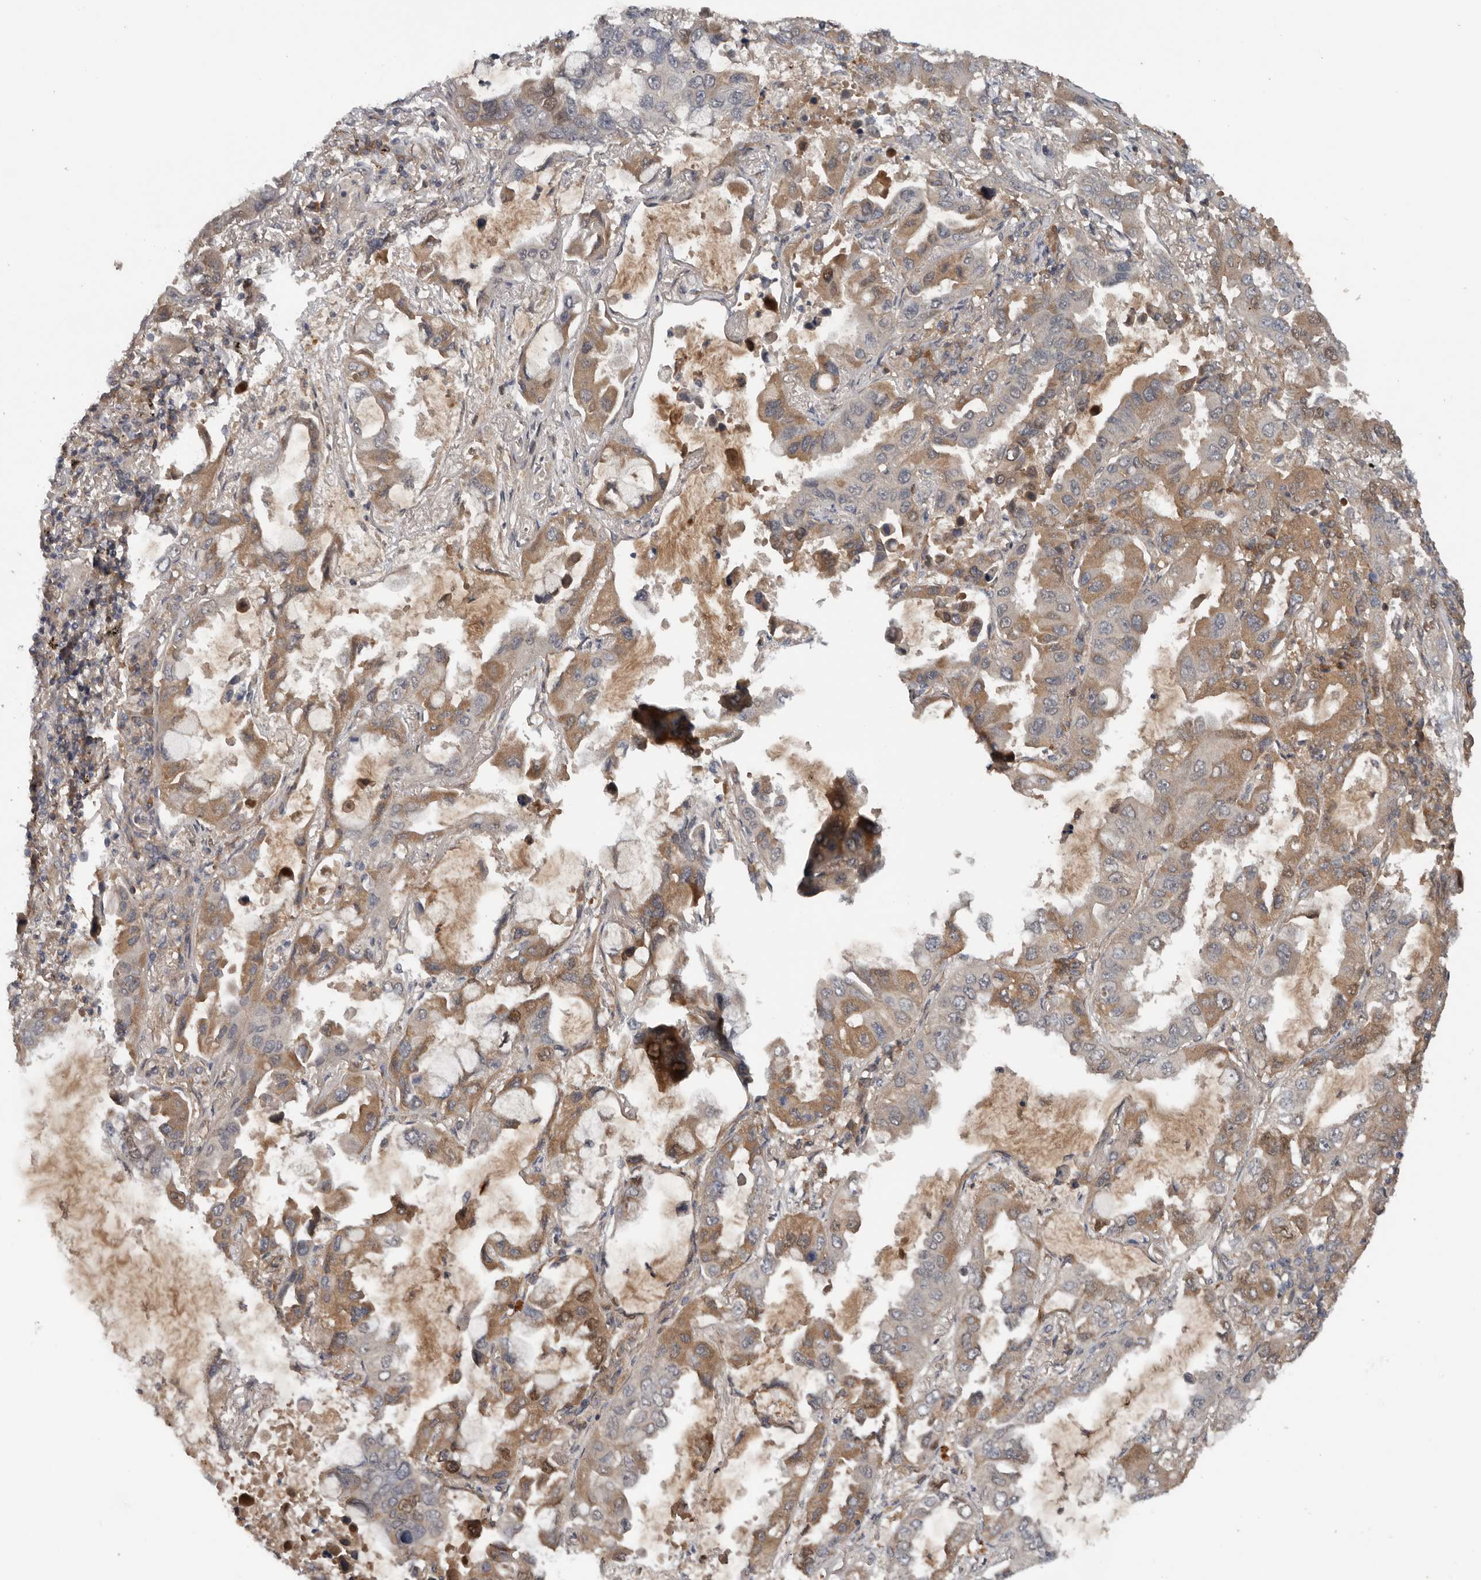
{"staining": {"intensity": "moderate", "quantity": "25%-75%", "location": "cytoplasmic/membranous"}, "tissue": "lung cancer", "cell_type": "Tumor cells", "image_type": "cancer", "snomed": [{"axis": "morphology", "description": "Adenocarcinoma, NOS"}, {"axis": "topography", "description": "Lung"}], "caption": "Immunohistochemistry histopathology image of neoplastic tissue: human lung cancer (adenocarcinoma) stained using immunohistochemistry (IHC) shows medium levels of moderate protein expression localized specifically in the cytoplasmic/membranous of tumor cells, appearing as a cytoplasmic/membranous brown color.", "gene": "DNAJB4", "patient": {"sex": "male", "age": 64}}